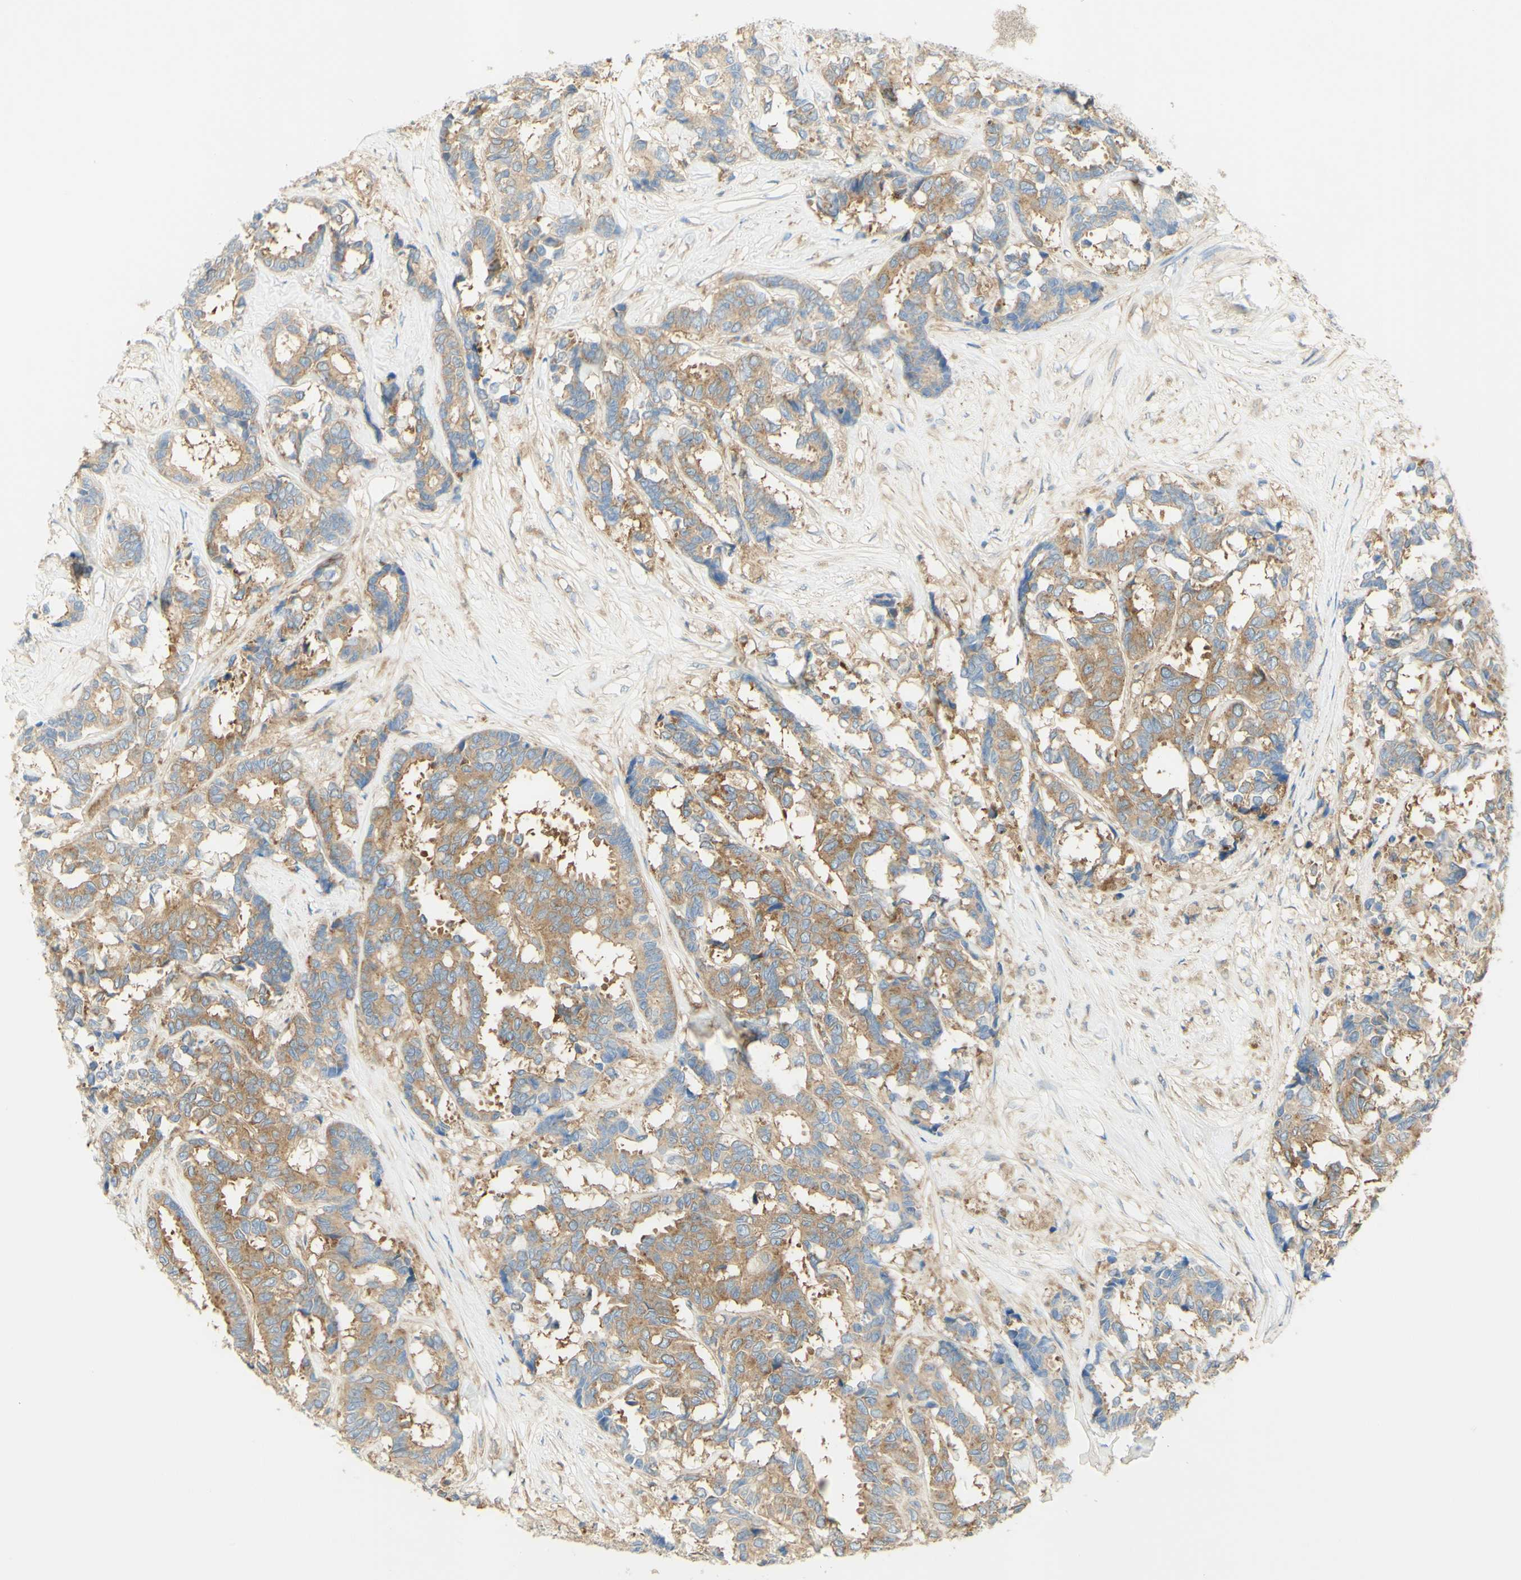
{"staining": {"intensity": "moderate", "quantity": ">75%", "location": "cytoplasmic/membranous"}, "tissue": "breast cancer", "cell_type": "Tumor cells", "image_type": "cancer", "snomed": [{"axis": "morphology", "description": "Duct carcinoma"}, {"axis": "topography", "description": "Breast"}], "caption": "The image demonstrates immunohistochemical staining of breast intraductal carcinoma. There is moderate cytoplasmic/membranous positivity is identified in approximately >75% of tumor cells. The protein of interest is shown in brown color, while the nuclei are stained blue.", "gene": "IKBKG", "patient": {"sex": "female", "age": 87}}